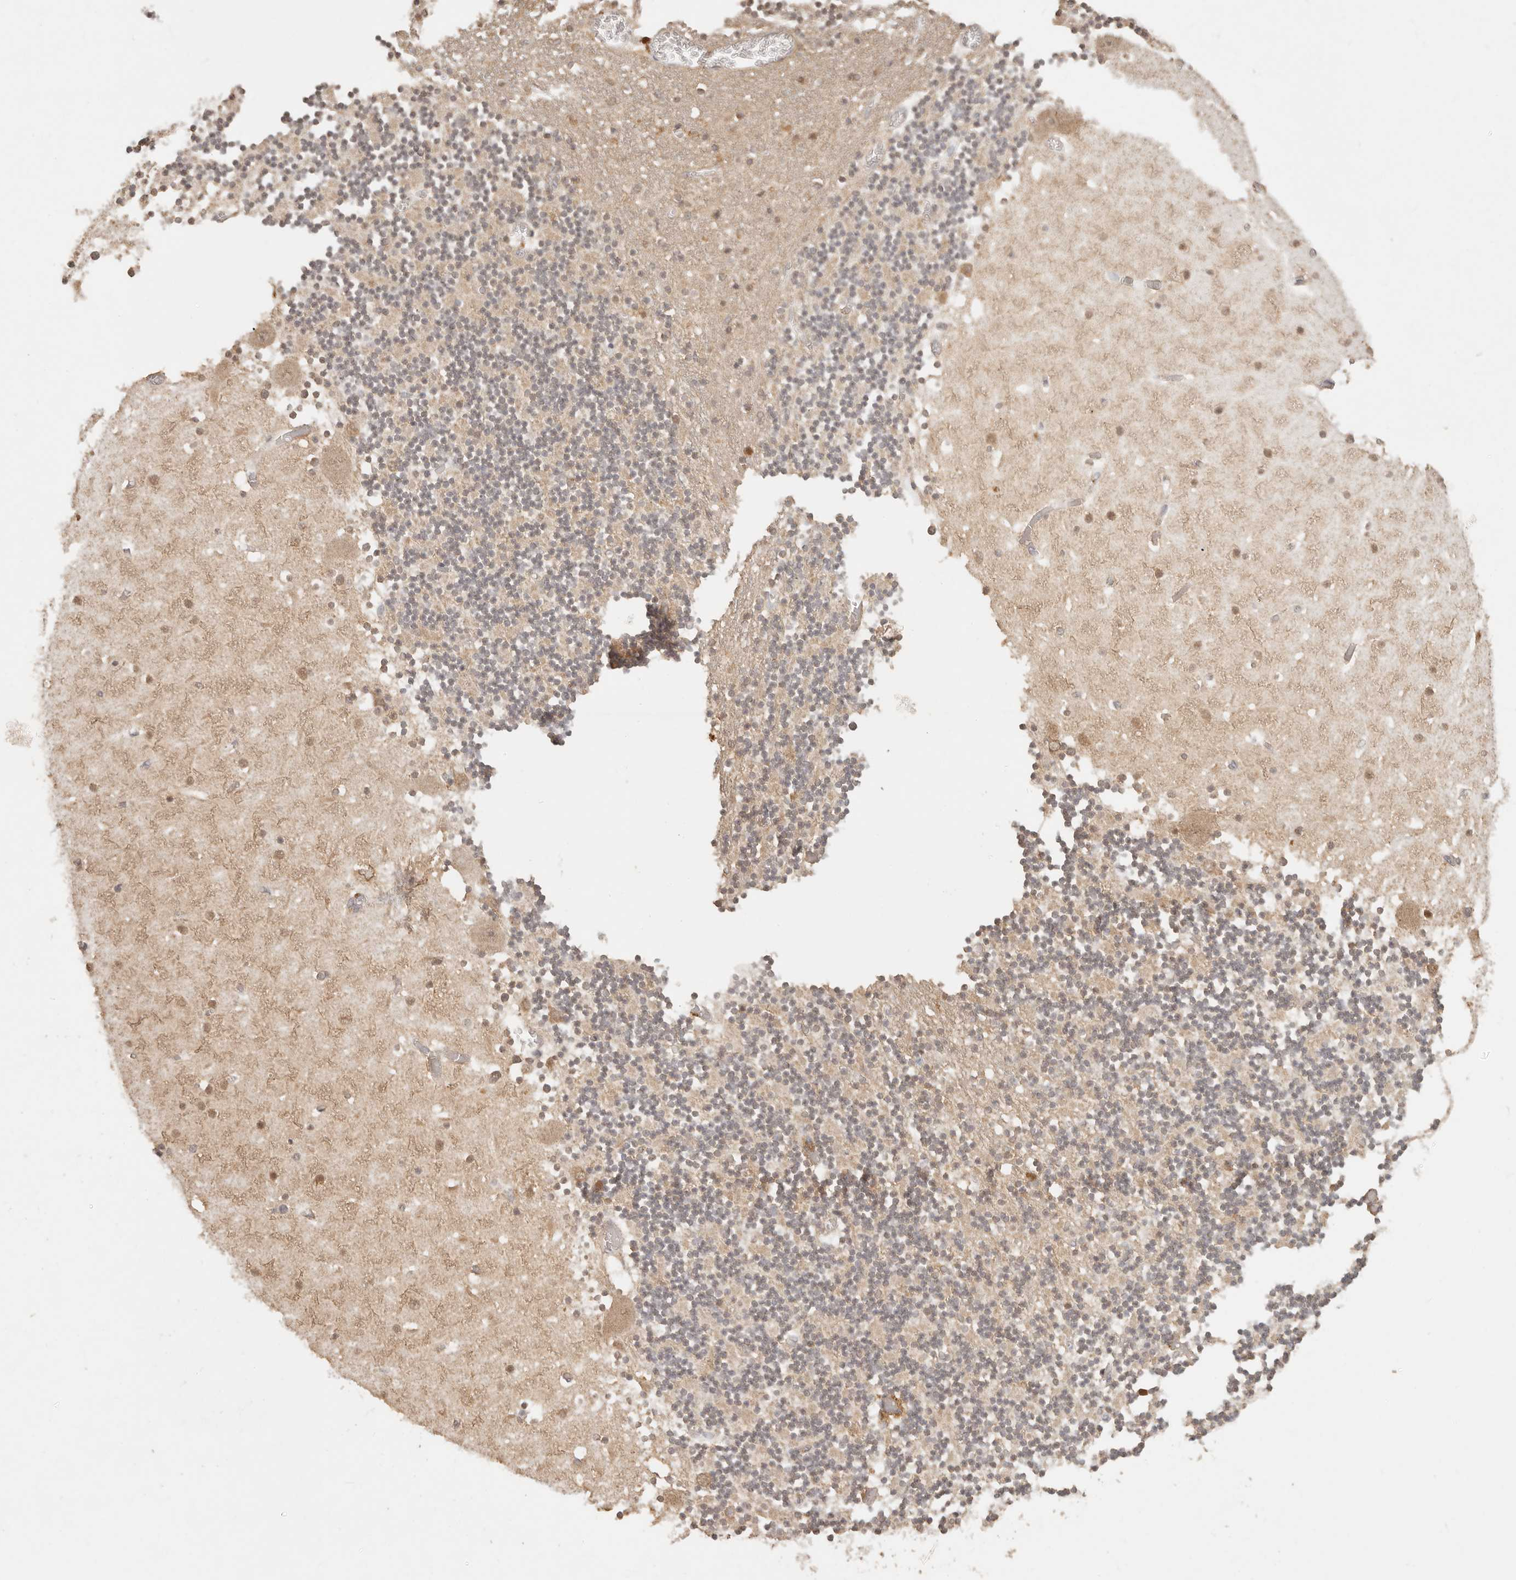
{"staining": {"intensity": "moderate", "quantity": "25%-75%", "location": "cytoplasmic/membranous"}, "tissue": "cerebellum", "cell_type": "Cells in granular layer", "image_type": "normal", "snomed": [{"axis": "morphology", "description": "Normal tissue, NOS"}, {"axis": "topography", "description": "Cerebellum"}], "caption": "Immunohistochemistry (IHC) photomicrograph of normal cerebellum: human cerebellum stained using IHC shows medium levels of moderate protein expression localized specifically in the cytoplasmic/membranous of cells in granular layer, appearing as a cytoplasmic/membranous brown color.", "gene": "INTS11", "patient": {"sex": "female", "age": 28}}